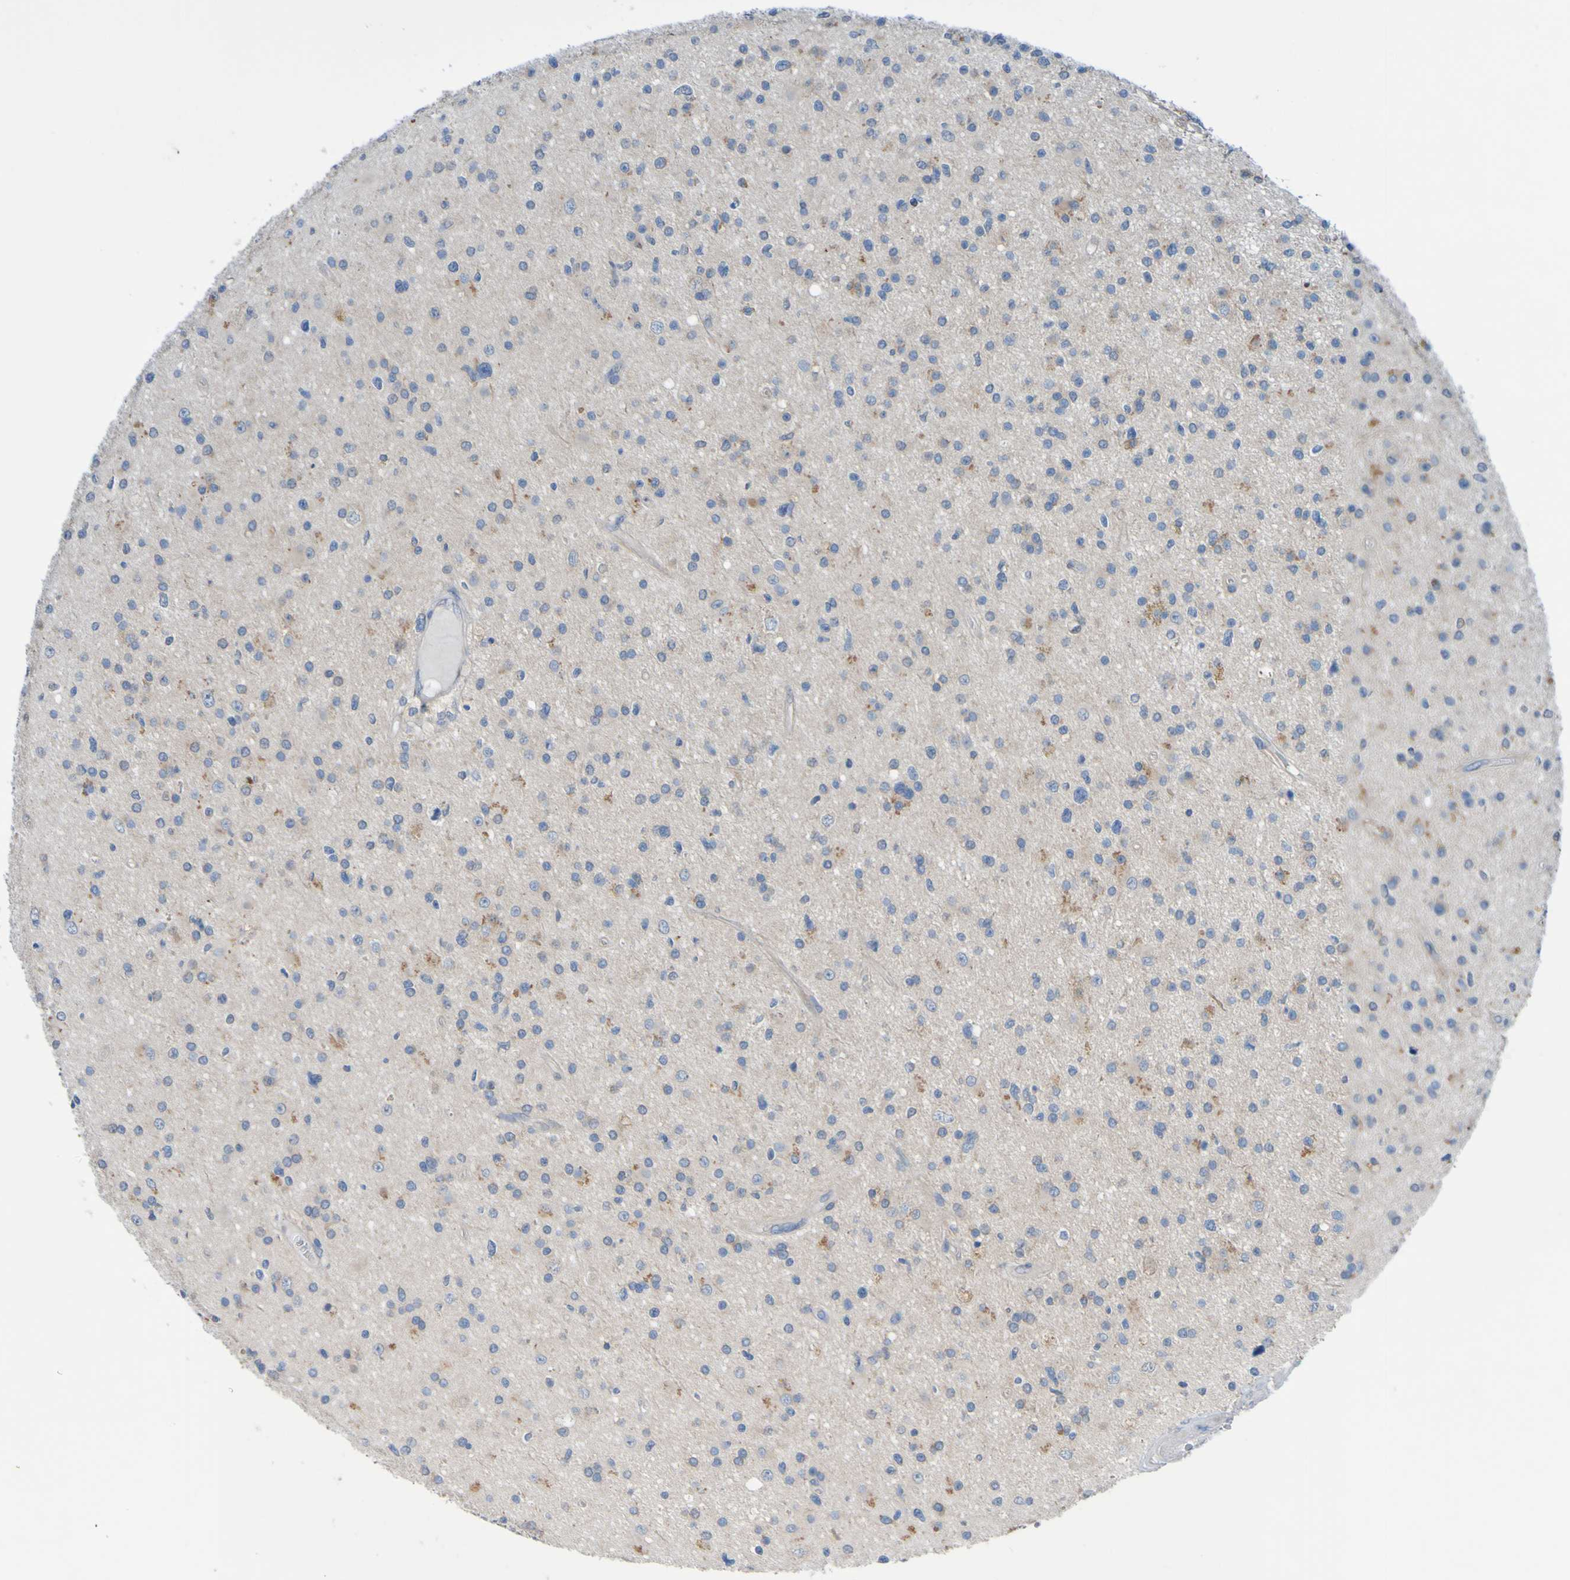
{"staining": {"intensity": "moderate", "quantity": "<25%", "location": "cytoplasmic/membranous"}, "tissue": "glioma", "cell_type": "Tumor cells", "image_type": "cancer", "snomed": [{"axis": "morphology", "description": "Glioma, malignant, High grade"}, {"axis": "topography", "description": "Brain"}], "caption": "High-magnification brightfield microscopy of glioma stained with DAB (brown) and counterstained with hematoxylin (blue). tumor cells exhibit moderate cytoplasmic/membranous staining is present in about<25% of cells.", "gene": "NPRL3", "patient": {"sex": "male", "age": 33}}